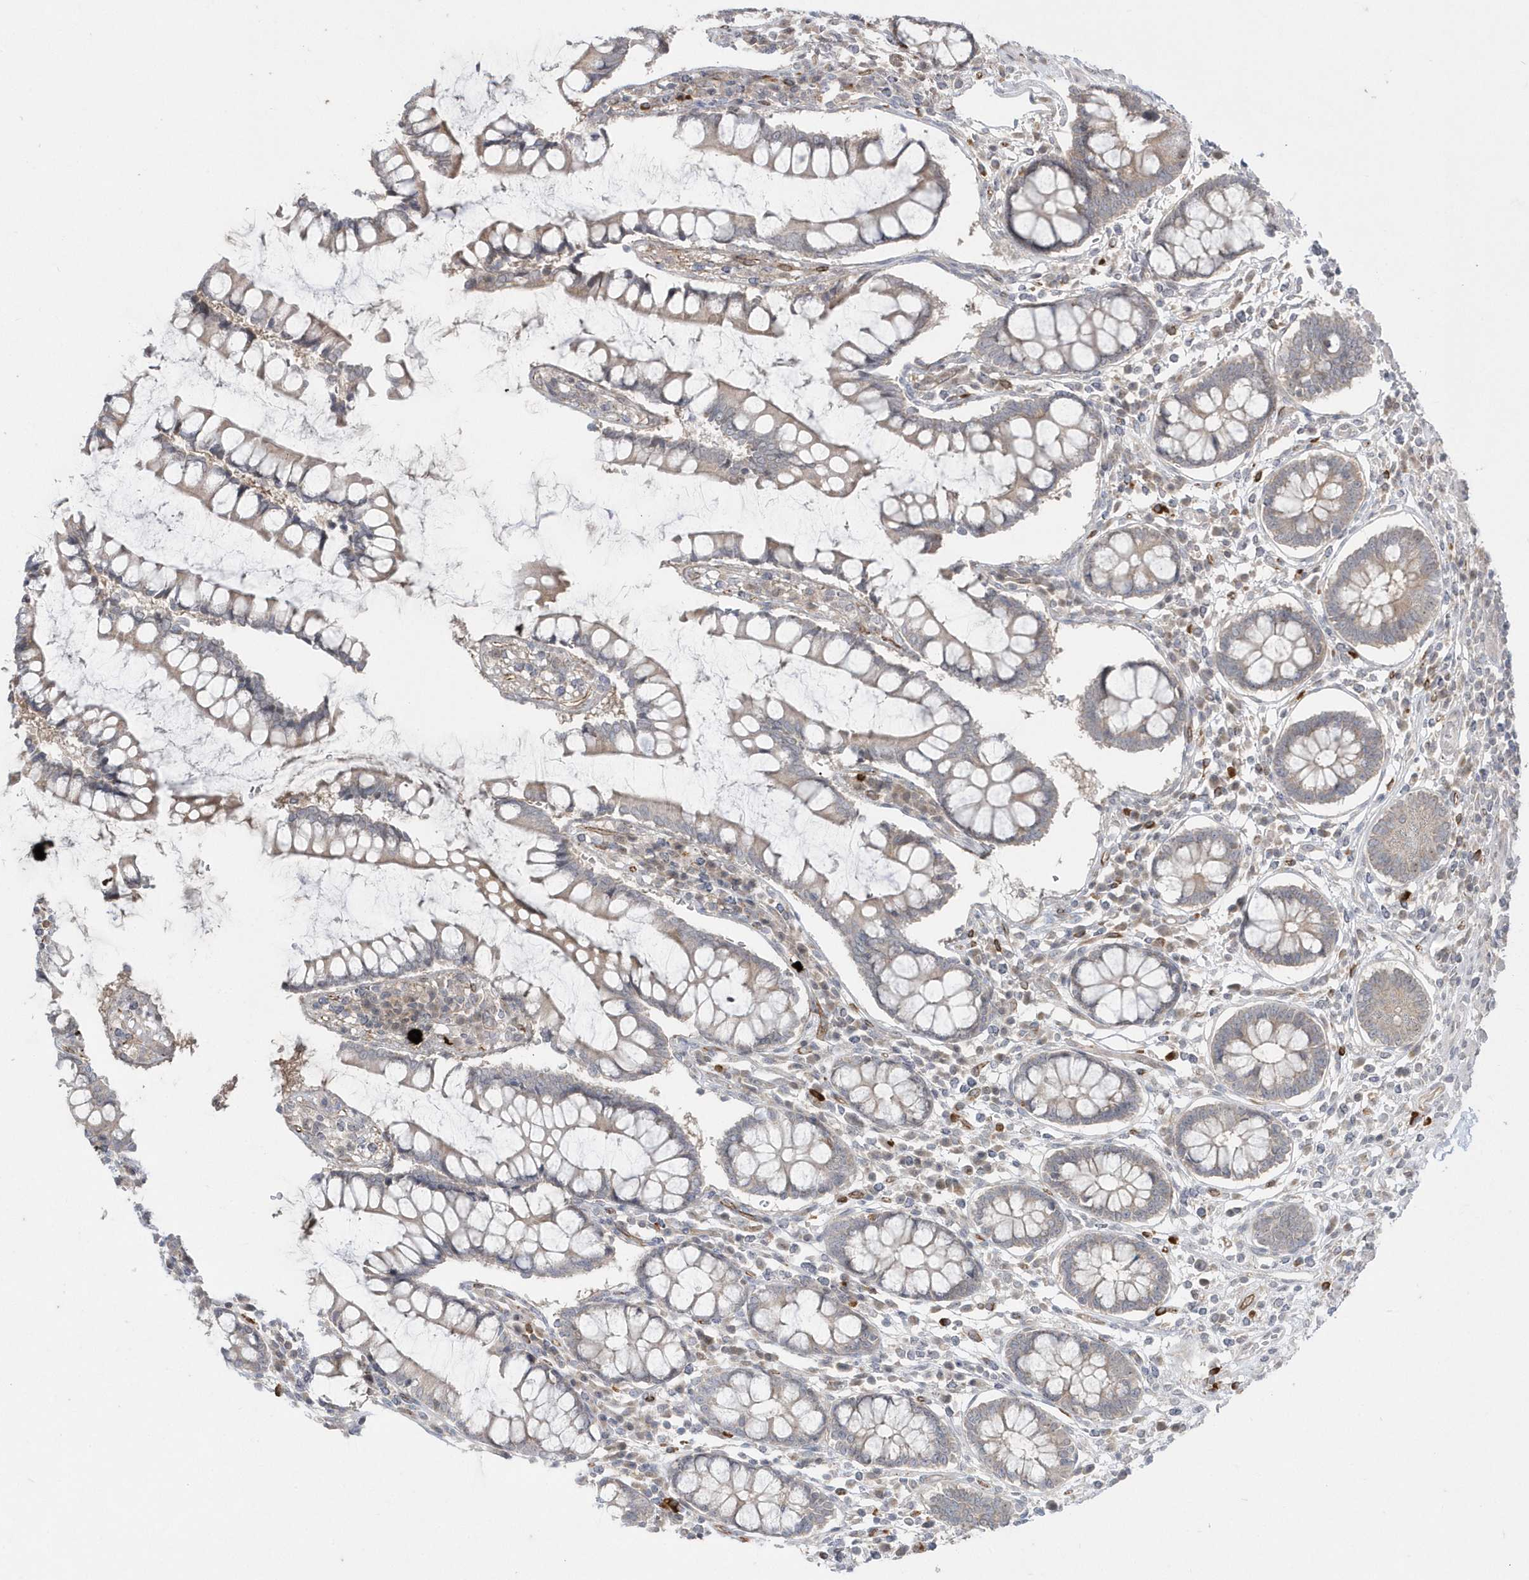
{"staining": {"intensity": "moderate", "quantity": "25%-75%", "location": "cytoplasmic/membranous"}, "tissue": "colon", "cell_type": "Endothelial cells", "image_type": "normal", "snomed": [{"axis": "morphology", "description": "Normal tissue, NOS"}, {"axis": "topography", "description": "Colon"}], "caption": "DAB (3,3'-diaminobenzidine) immunohistochemical staining of normal human colon shows moderate cytoplasmic/membranous protein expression in about 25%-75% of endothelial cells. (DAB IHC, brown staining for protein, blue staining for nuclei).", "gene": "DHX57", "patient": {"sex": "female", "age": 79}}